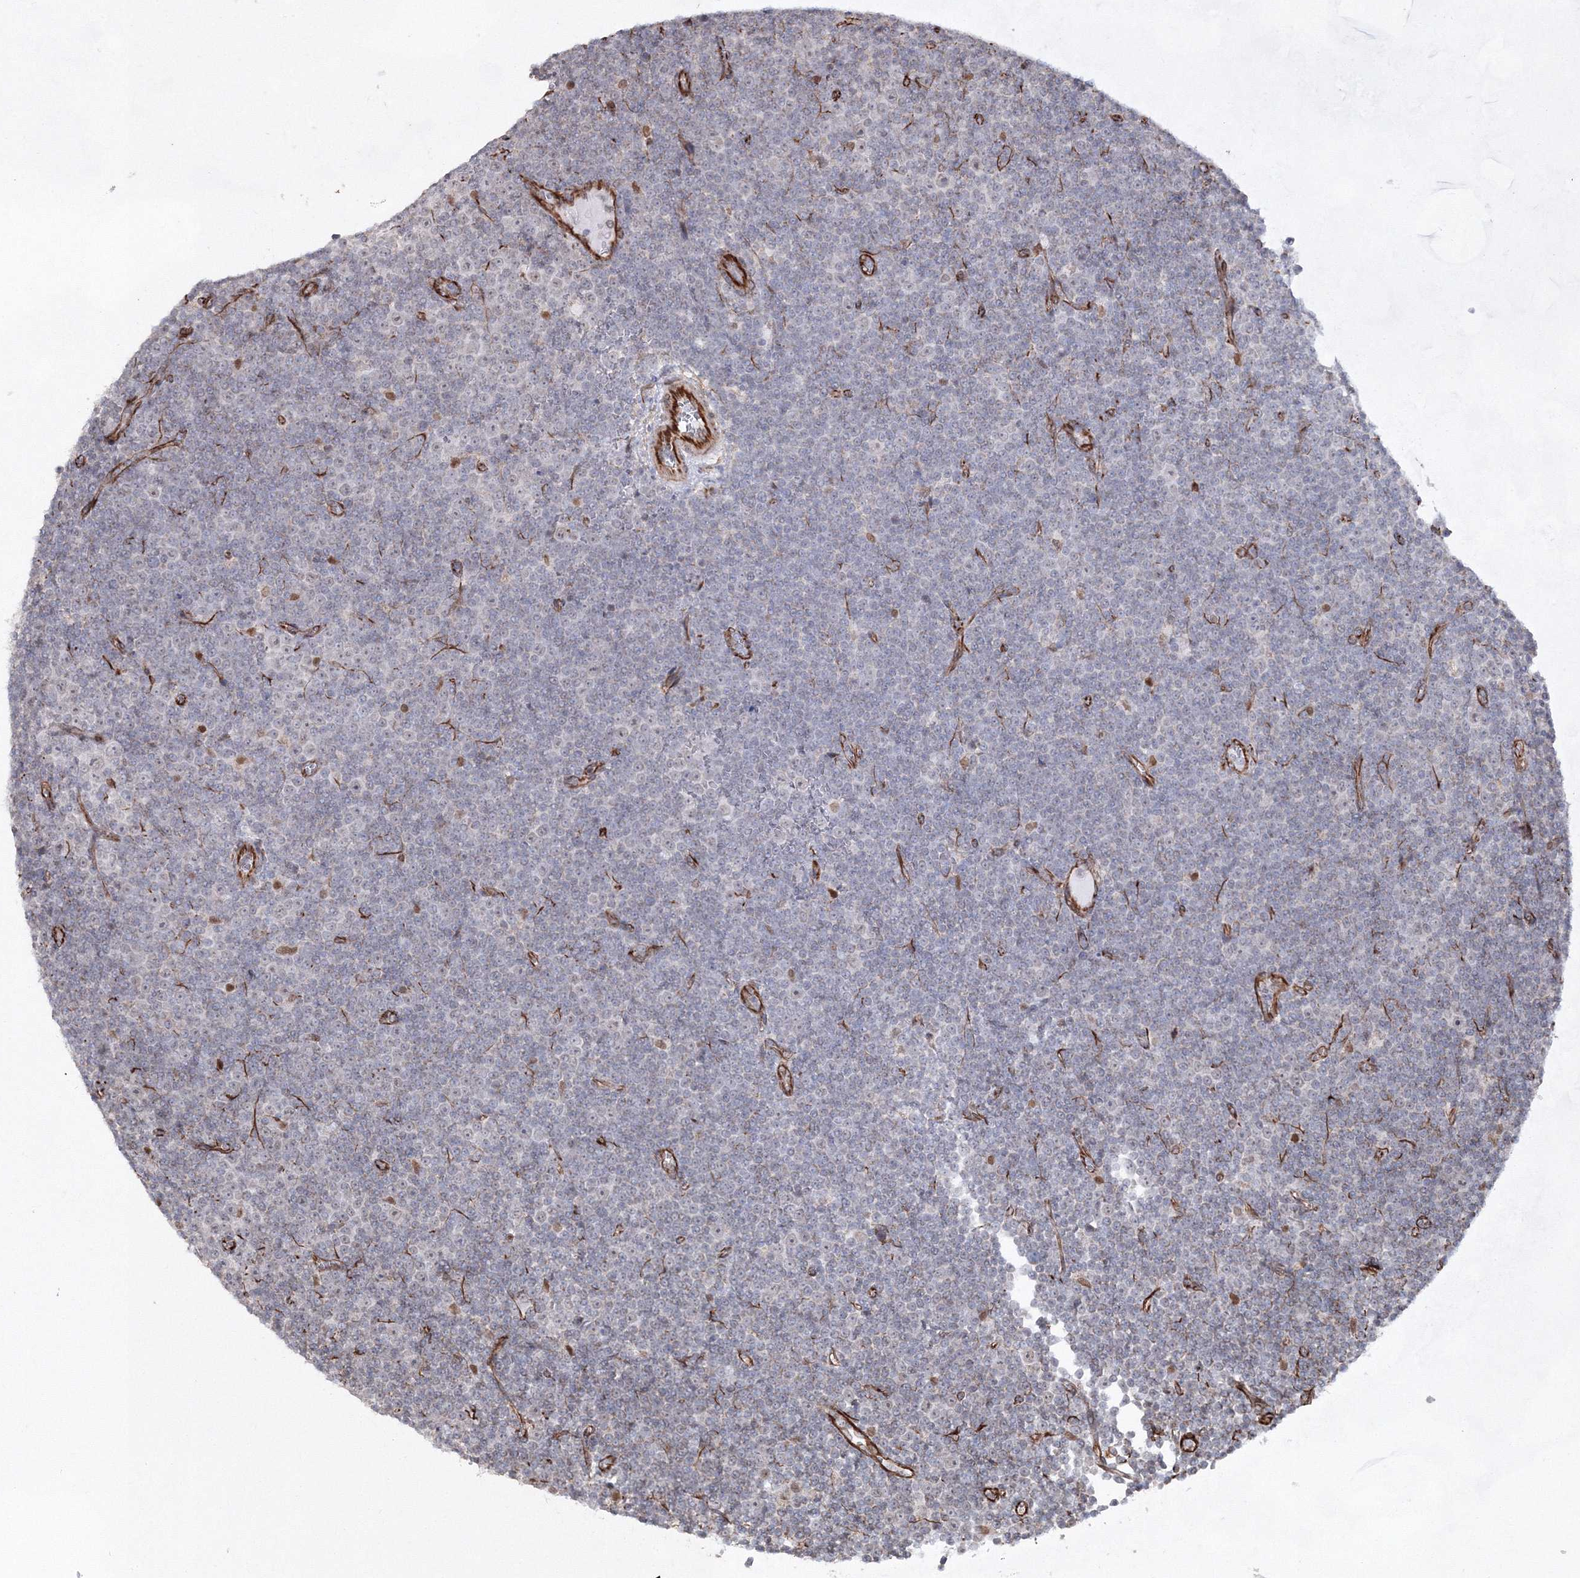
{"staining": {"intensity": "negative", "quantity": "none", "location": "none"}, "tissue": "lymphoma", "cell_type": "Tumor cells", "image_type": "cancer", "snomed": [{"axis": "morphology", "description": "Malignant lymphoma, non-Hodgkin's type, Low grade"}, {"axis": "topography", "description": "Lymph node"}], "caption": "An IHC image of lymphoma is shown. There is no staining in tumor cells of lymphoma.", "gene": "SNIP1", "patient": {"sex": "female", "age": 67}}